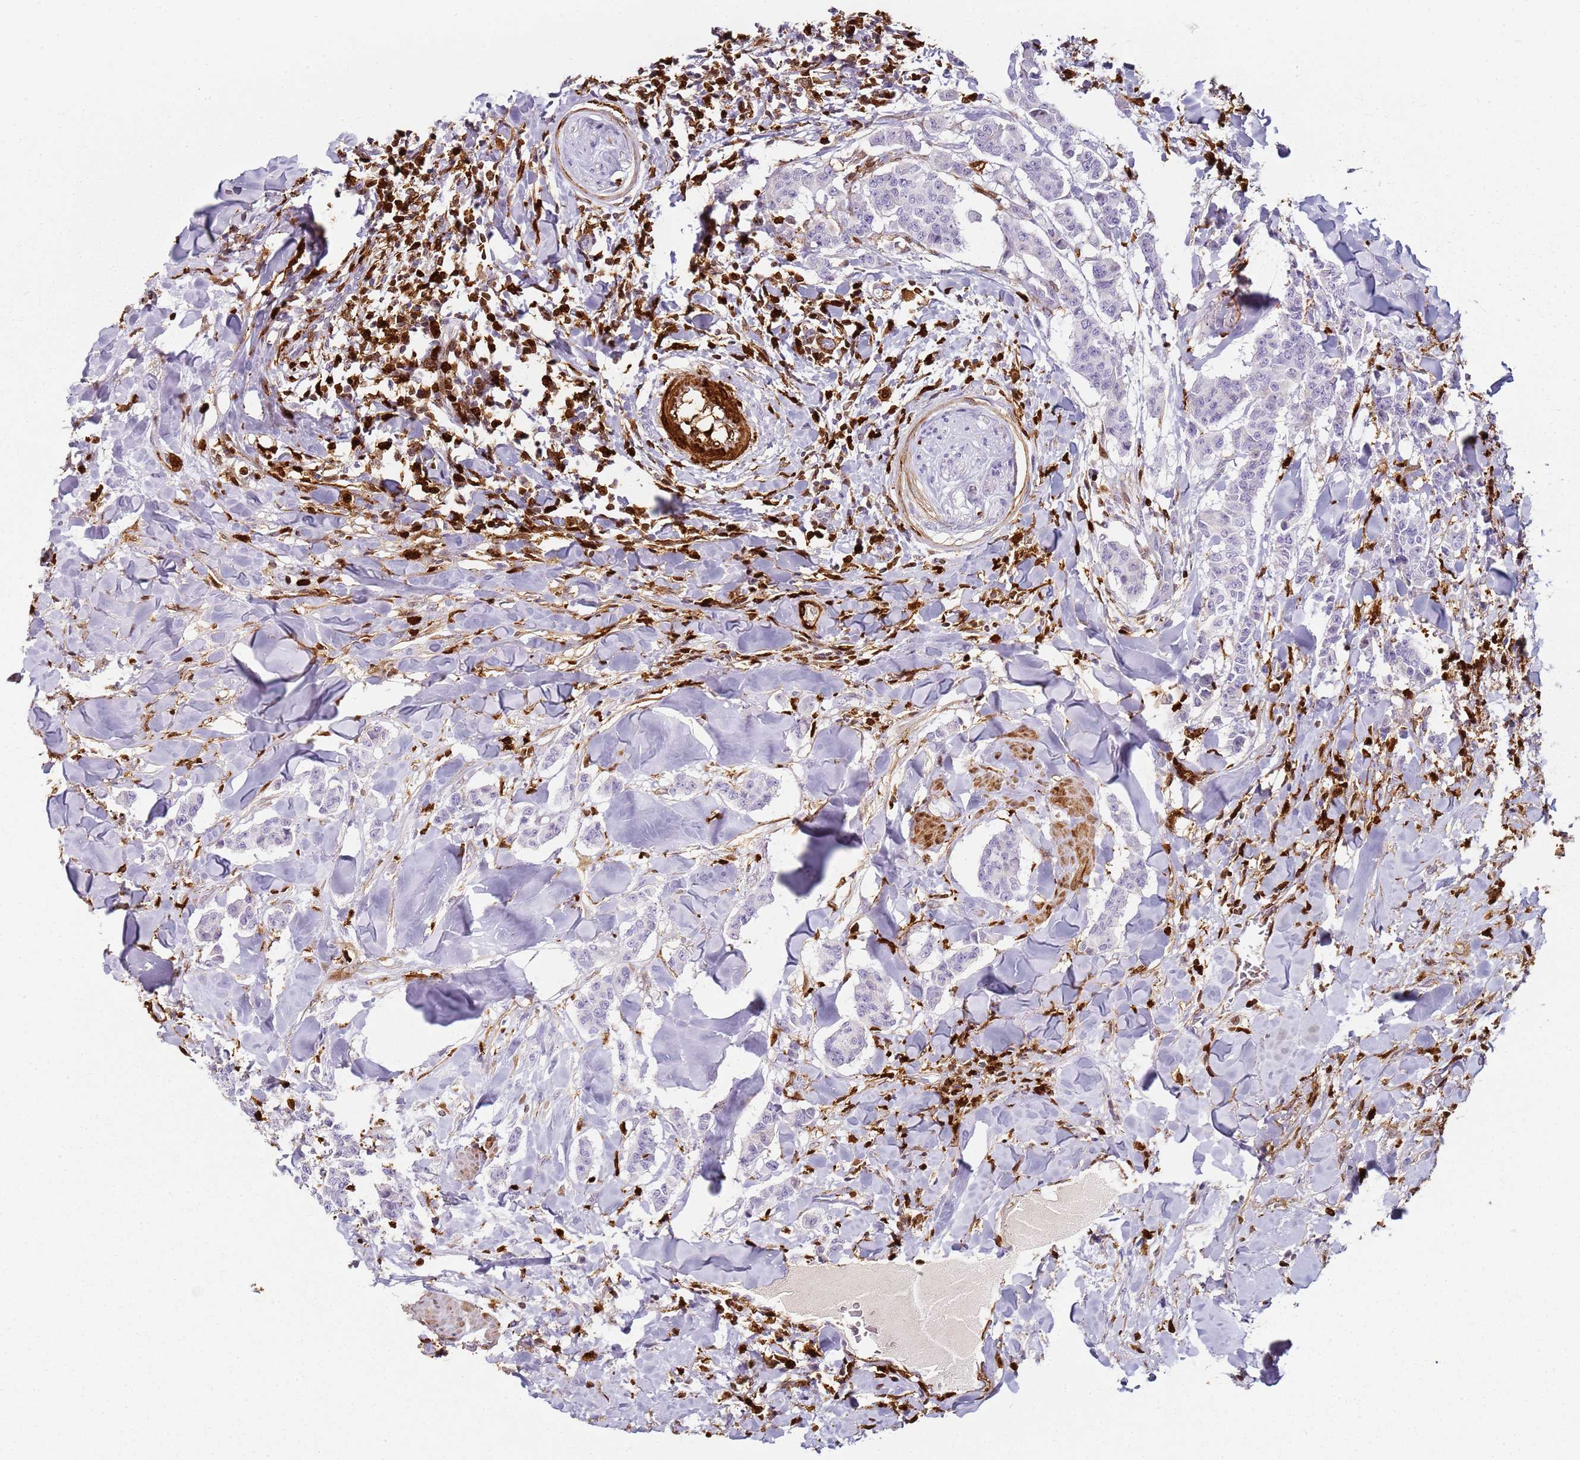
{"staining": {"intensity": "negative", "quantity": "none", "location": "none"}, "tissue": "breast cancer", "cell_type": "Tumor cells", "image_type": "cancer", "snomed": [{"axis": "morphology", "description": "Duct carcinoma"}, {"axis": "topography", "description": "Breast"}], "caption": "This is a image of immunohistochemistry staining of breast cancer (intraductal carcinoma), which shows no positivity in tumor cells.", "gene": "S100A4", "patient": {"sex": "female", "age": 40}}